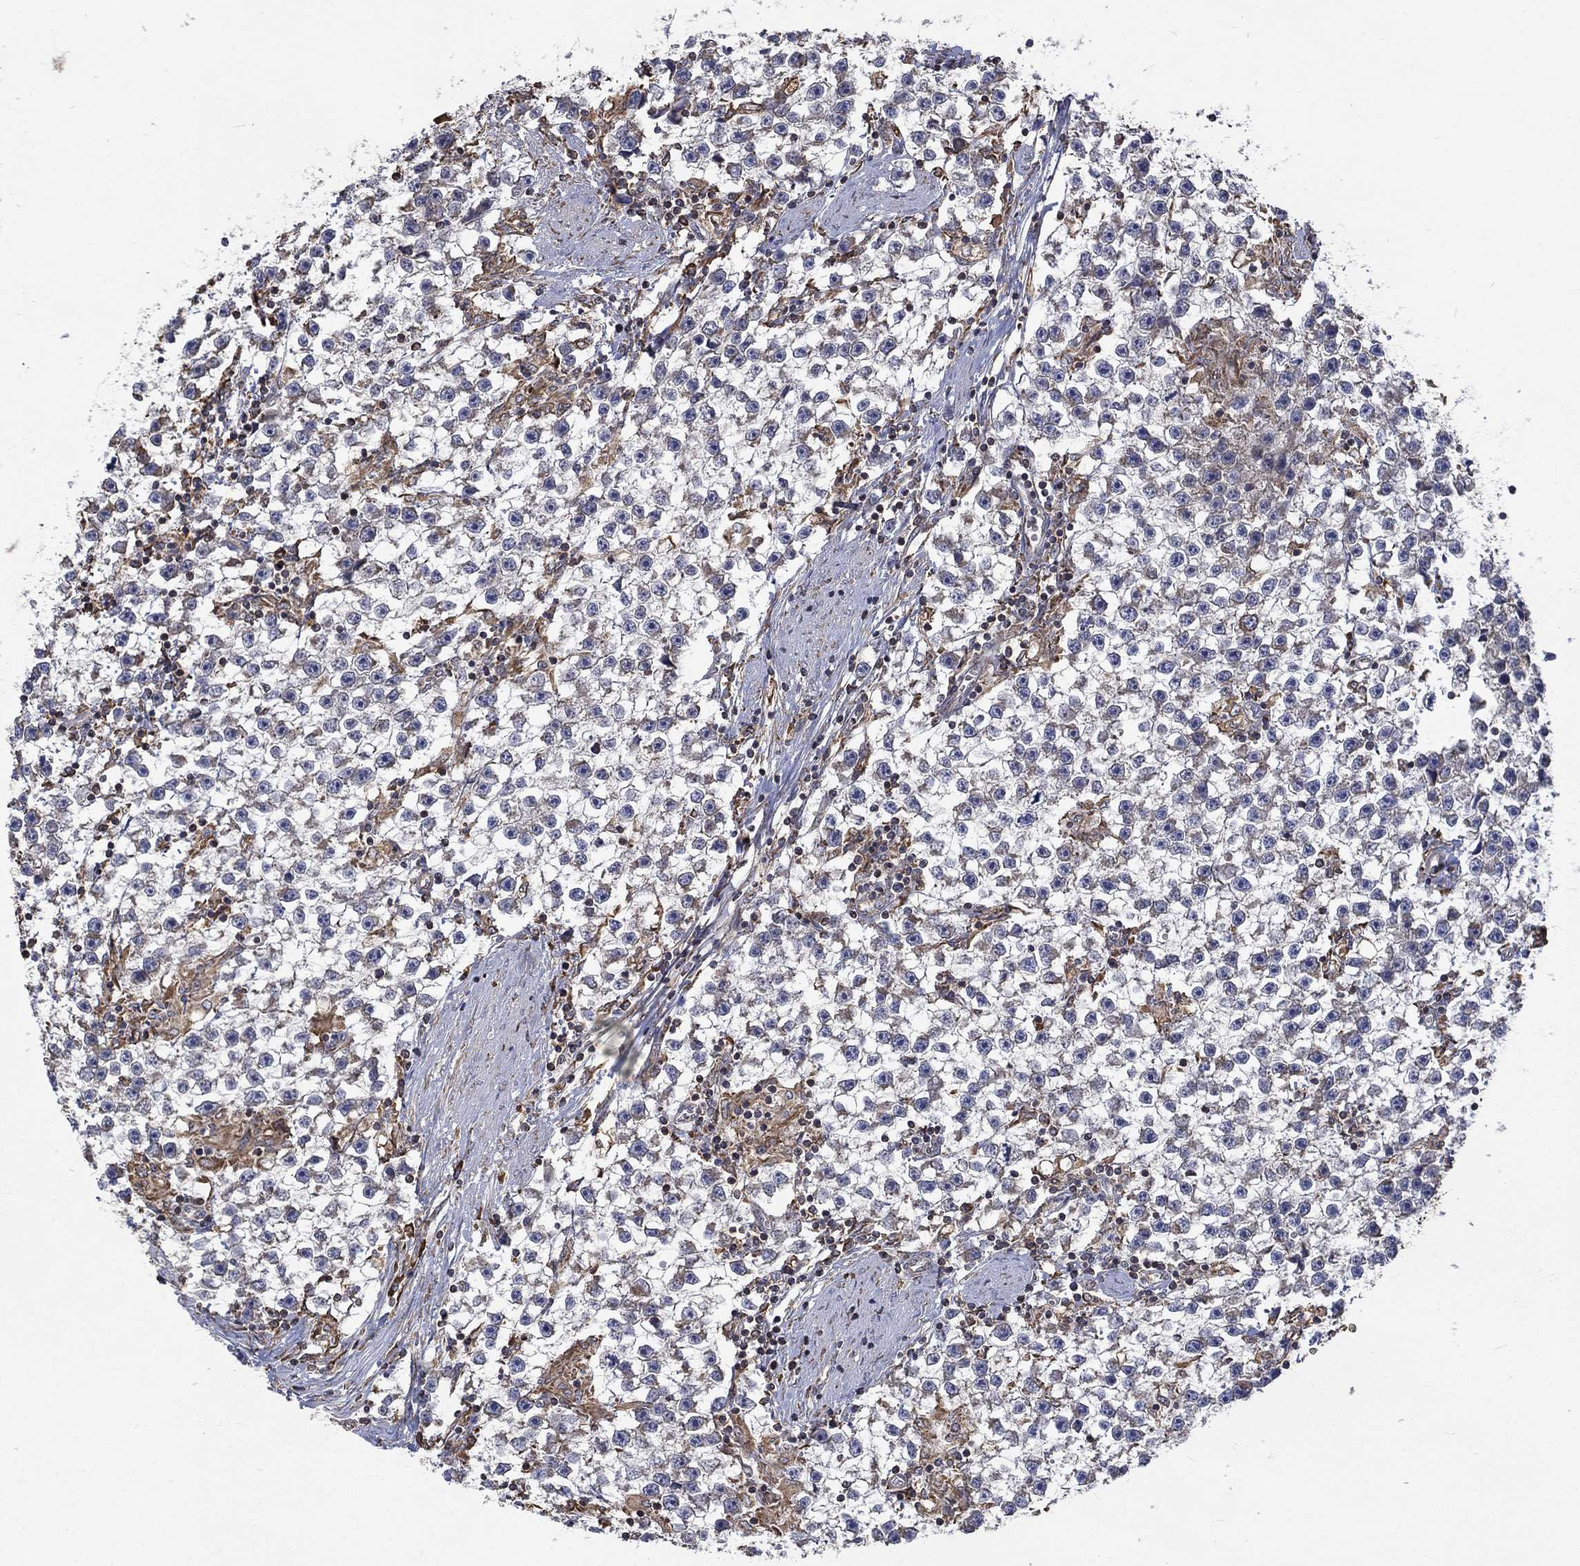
{"staining": {"intensity": "negative", "quantity": "none", "location": "none"}, "tissue": "testis cancer", "cell_type": "Tumor cells", "image_type": "cancer", "snomed": [{"axis": "morphology", "description": "Seminoma, NOS"}, {"axis": "topography", "description": "Testis"}], "caption": "DAB immunohistochemical staining of testis seminoma demonstrates no significant expression in tumor cells. (DAB IHC visualized using brightfield microscopy, high magnification).", "gene": "ESRRA", "patient": {"sex": "male", "age": 59}}